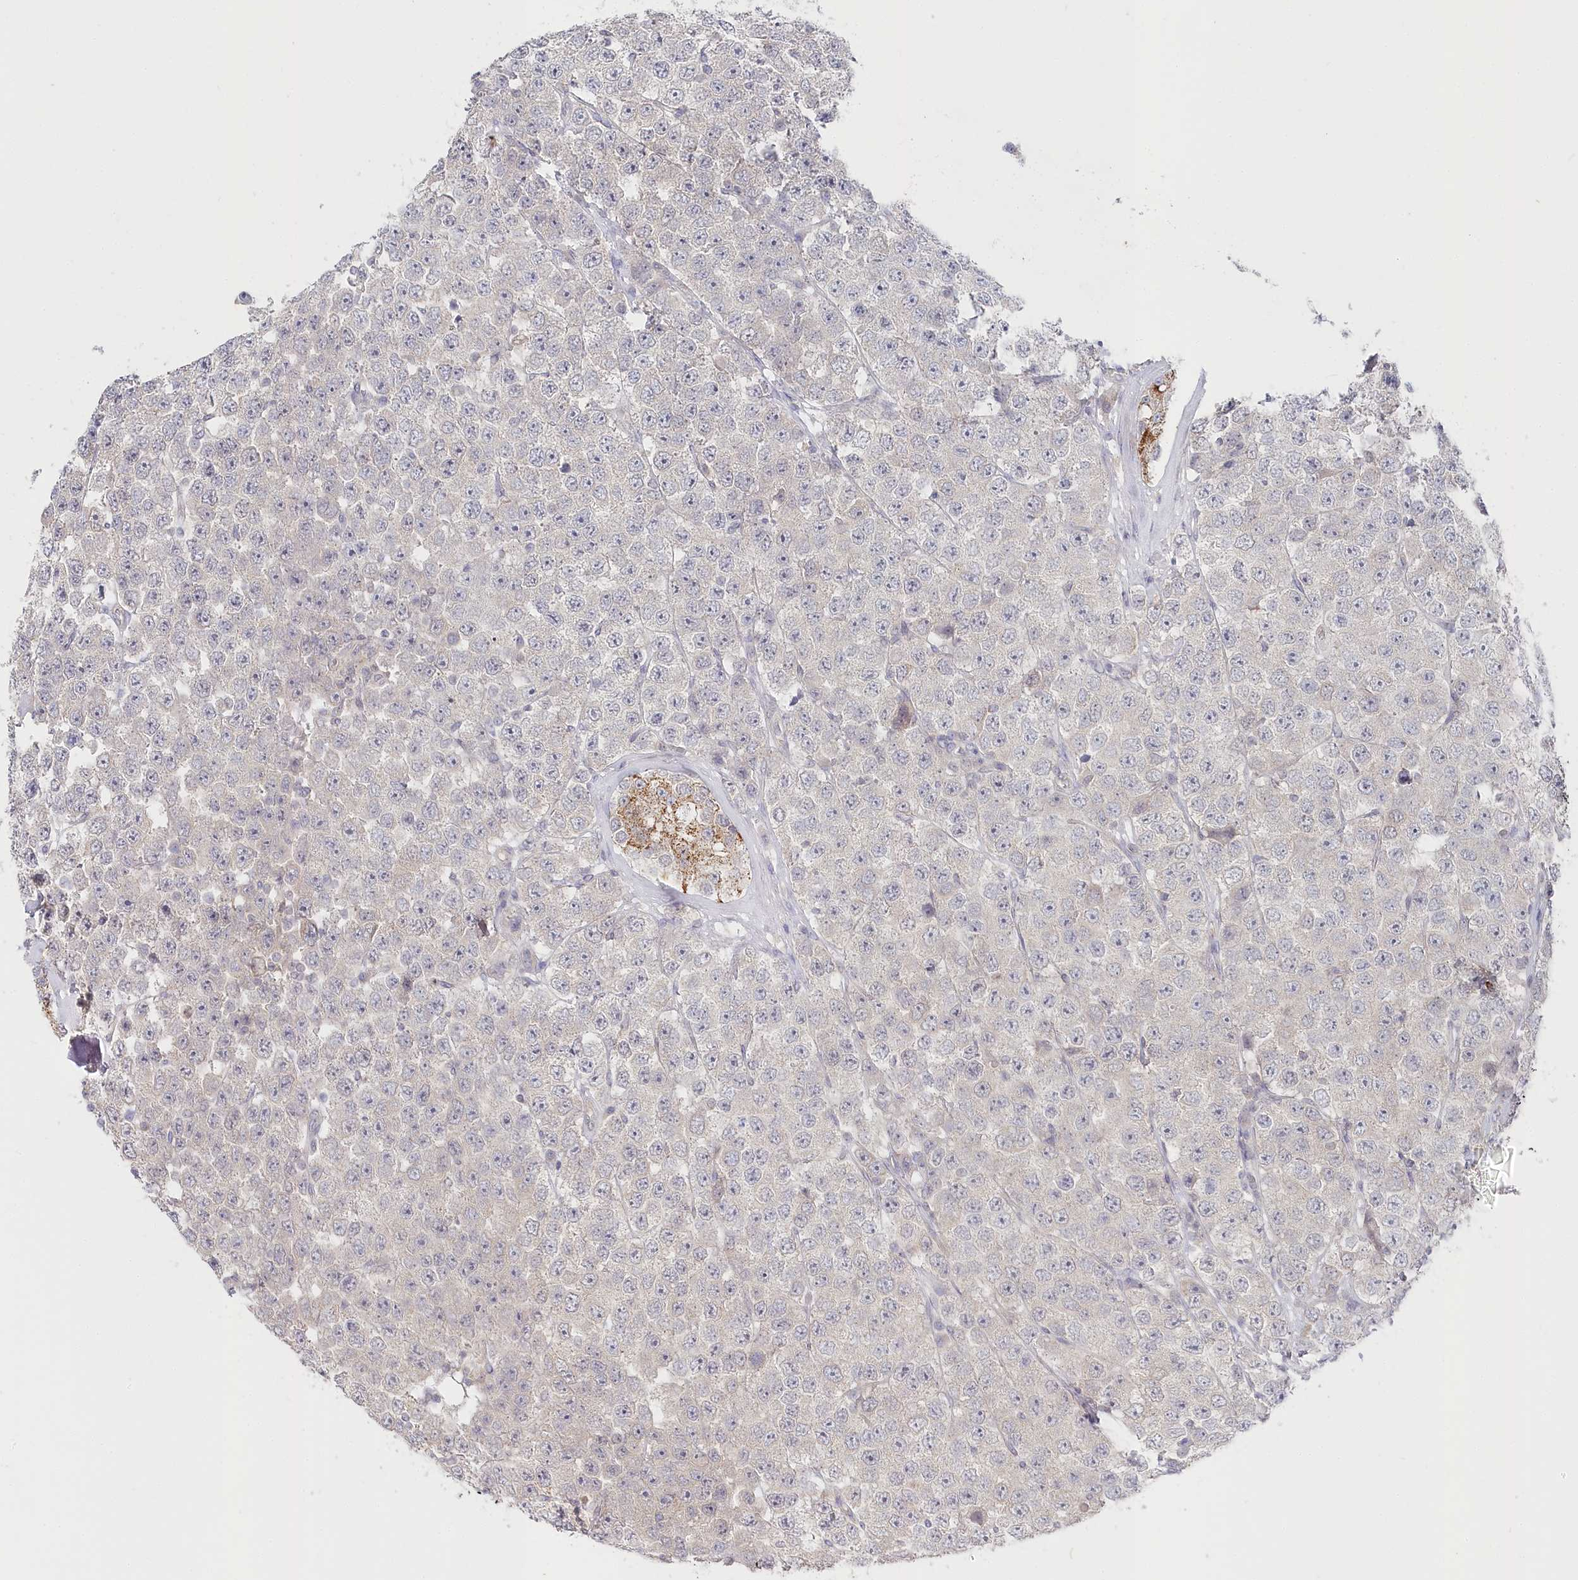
{"staining": {"intensity": "negative", "quantity": "none", "location": "none"}, "tissue": "testis cancer", "cell_type": "Tumor cells", "image_type": "cancer", "snomed": [{"axis": "morphology", "description": "Seminoma, NOS"}, {"axis": "topography", "description": "Testis"}], "caption": "The photomicrograph shows no significant positivity in tumor cells of testis cancer.", "gene": "AAMDC", "patient": {"sex": "male", "age": 28}}